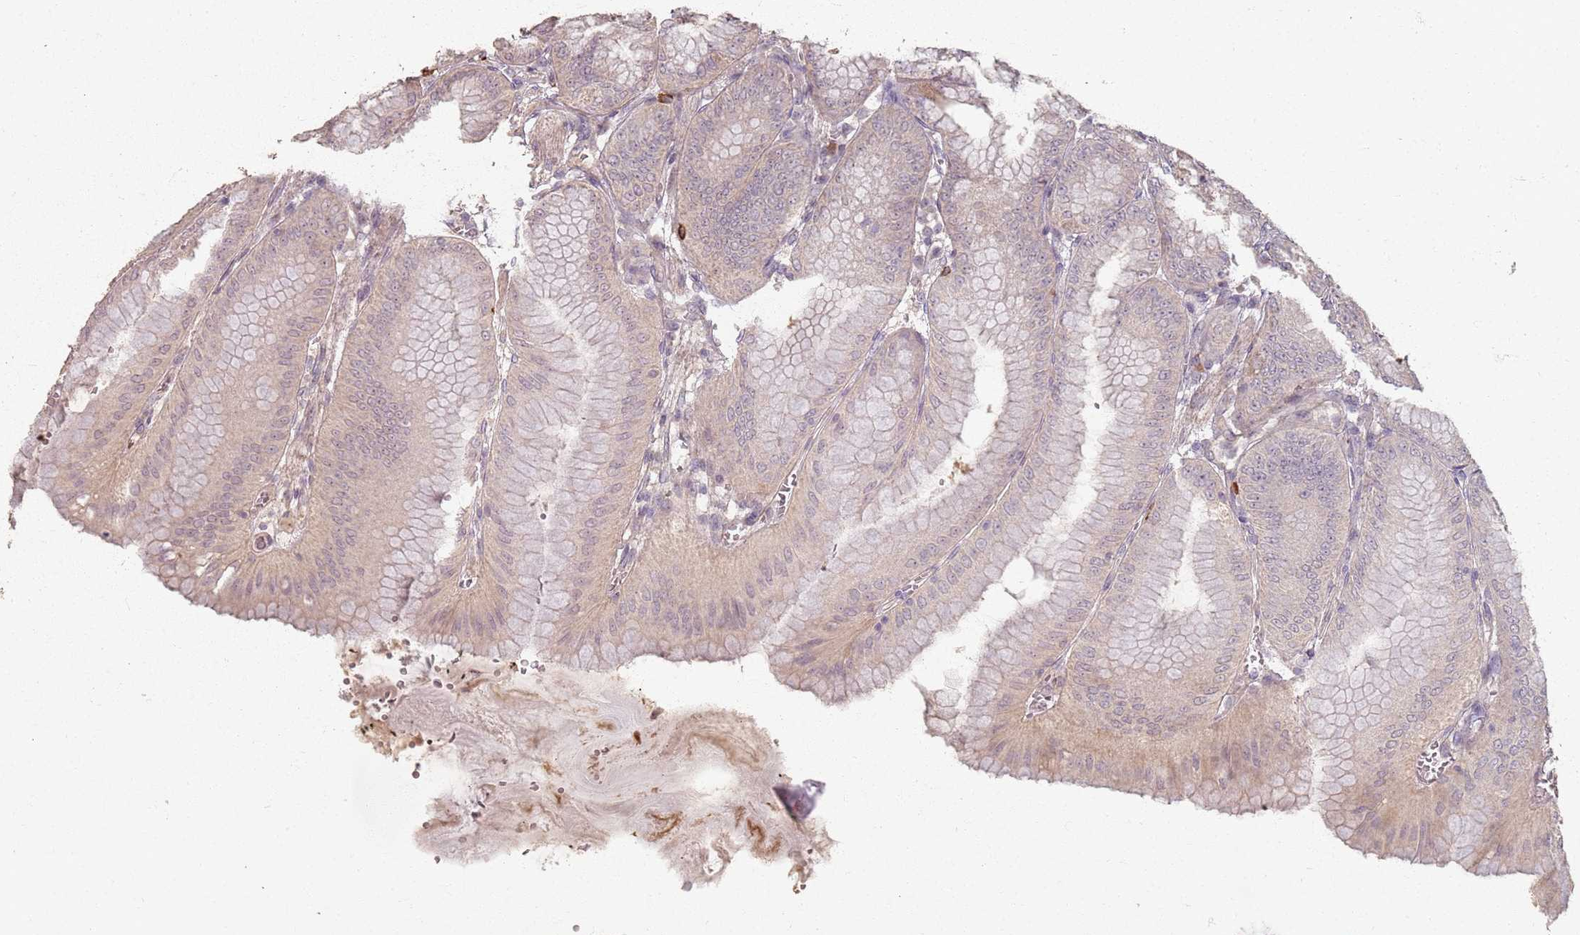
{"staining": {"intensity": "weak", "quantity": ">75%", "location": "cytoplasmic/membranous"}, "tissue": "stomach", "cell_type": "Glandular cells", "image_type": "normal", "snomed": [{"axis": "morphology", "description": "Normal tissue, NOS"}, {"axis": "topography", "description": "Stomach, lower"}], "caption": "The photomicrograph reveals immunohistochemical staining of benign stomach. There is weak cytoplasmic/membranous staining is appreciated in about >75% of glandular cells.", "gene": "CCDC168", "patient": {"sex": "male", "age": 71}}